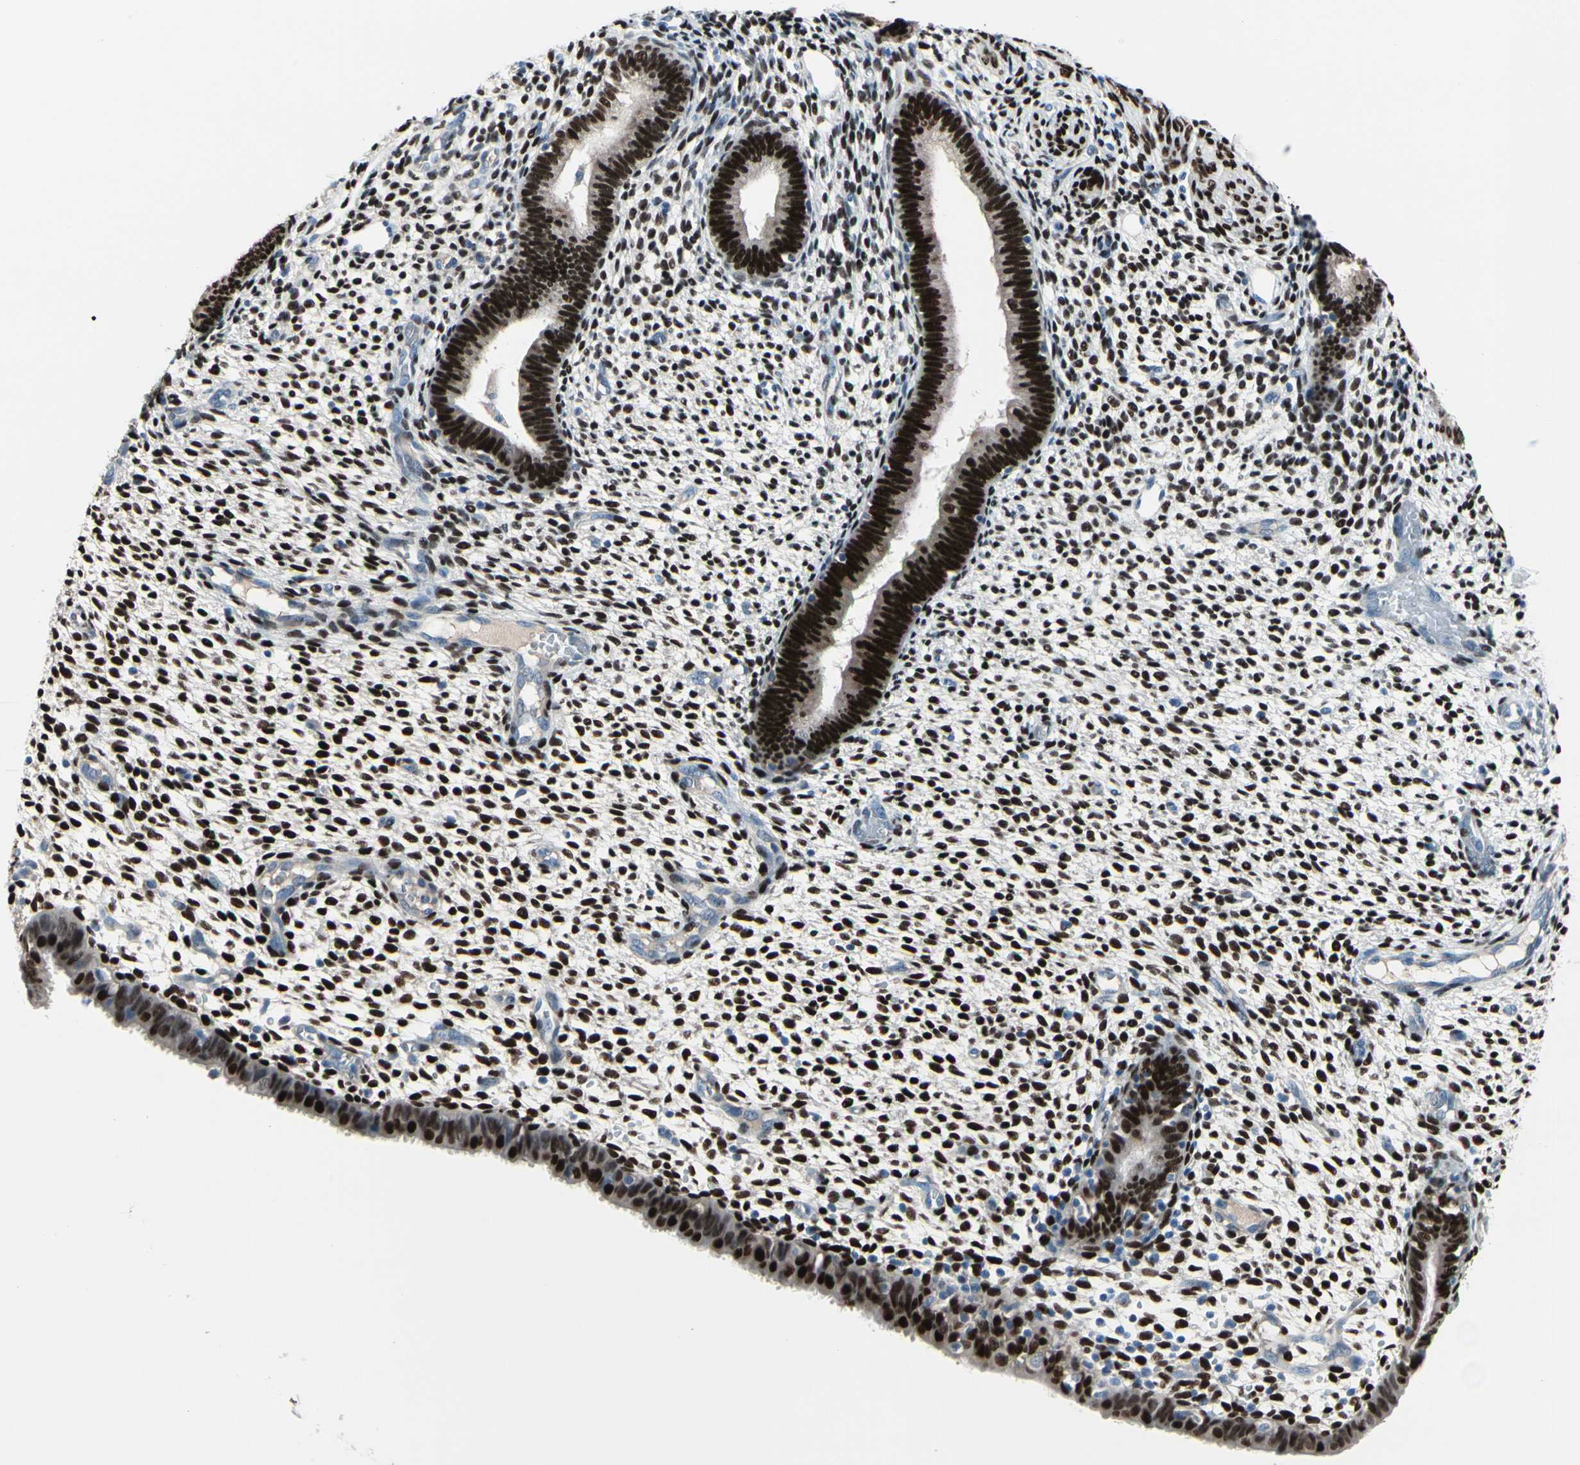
{"staining": {"intensity": "strong", "quantity": ">75%", "location": "nuclear"}, "tissue": "endometrium", "cell_type": "Cells in endometrial stroma", "image_type": "normal", "snomed": [{"axis": "morphology", "description": "Normal tissue, NOS"}, {"axis": "topography", "description": "Endometrium"}], "caption": "Immunohistochemical staining of normal endometrium reveals high levels of strong nuclear staining in about >75% of cells in endometrial stroma.", "gene": "PGR", "patient": {"sex": "female", "age": 61}}